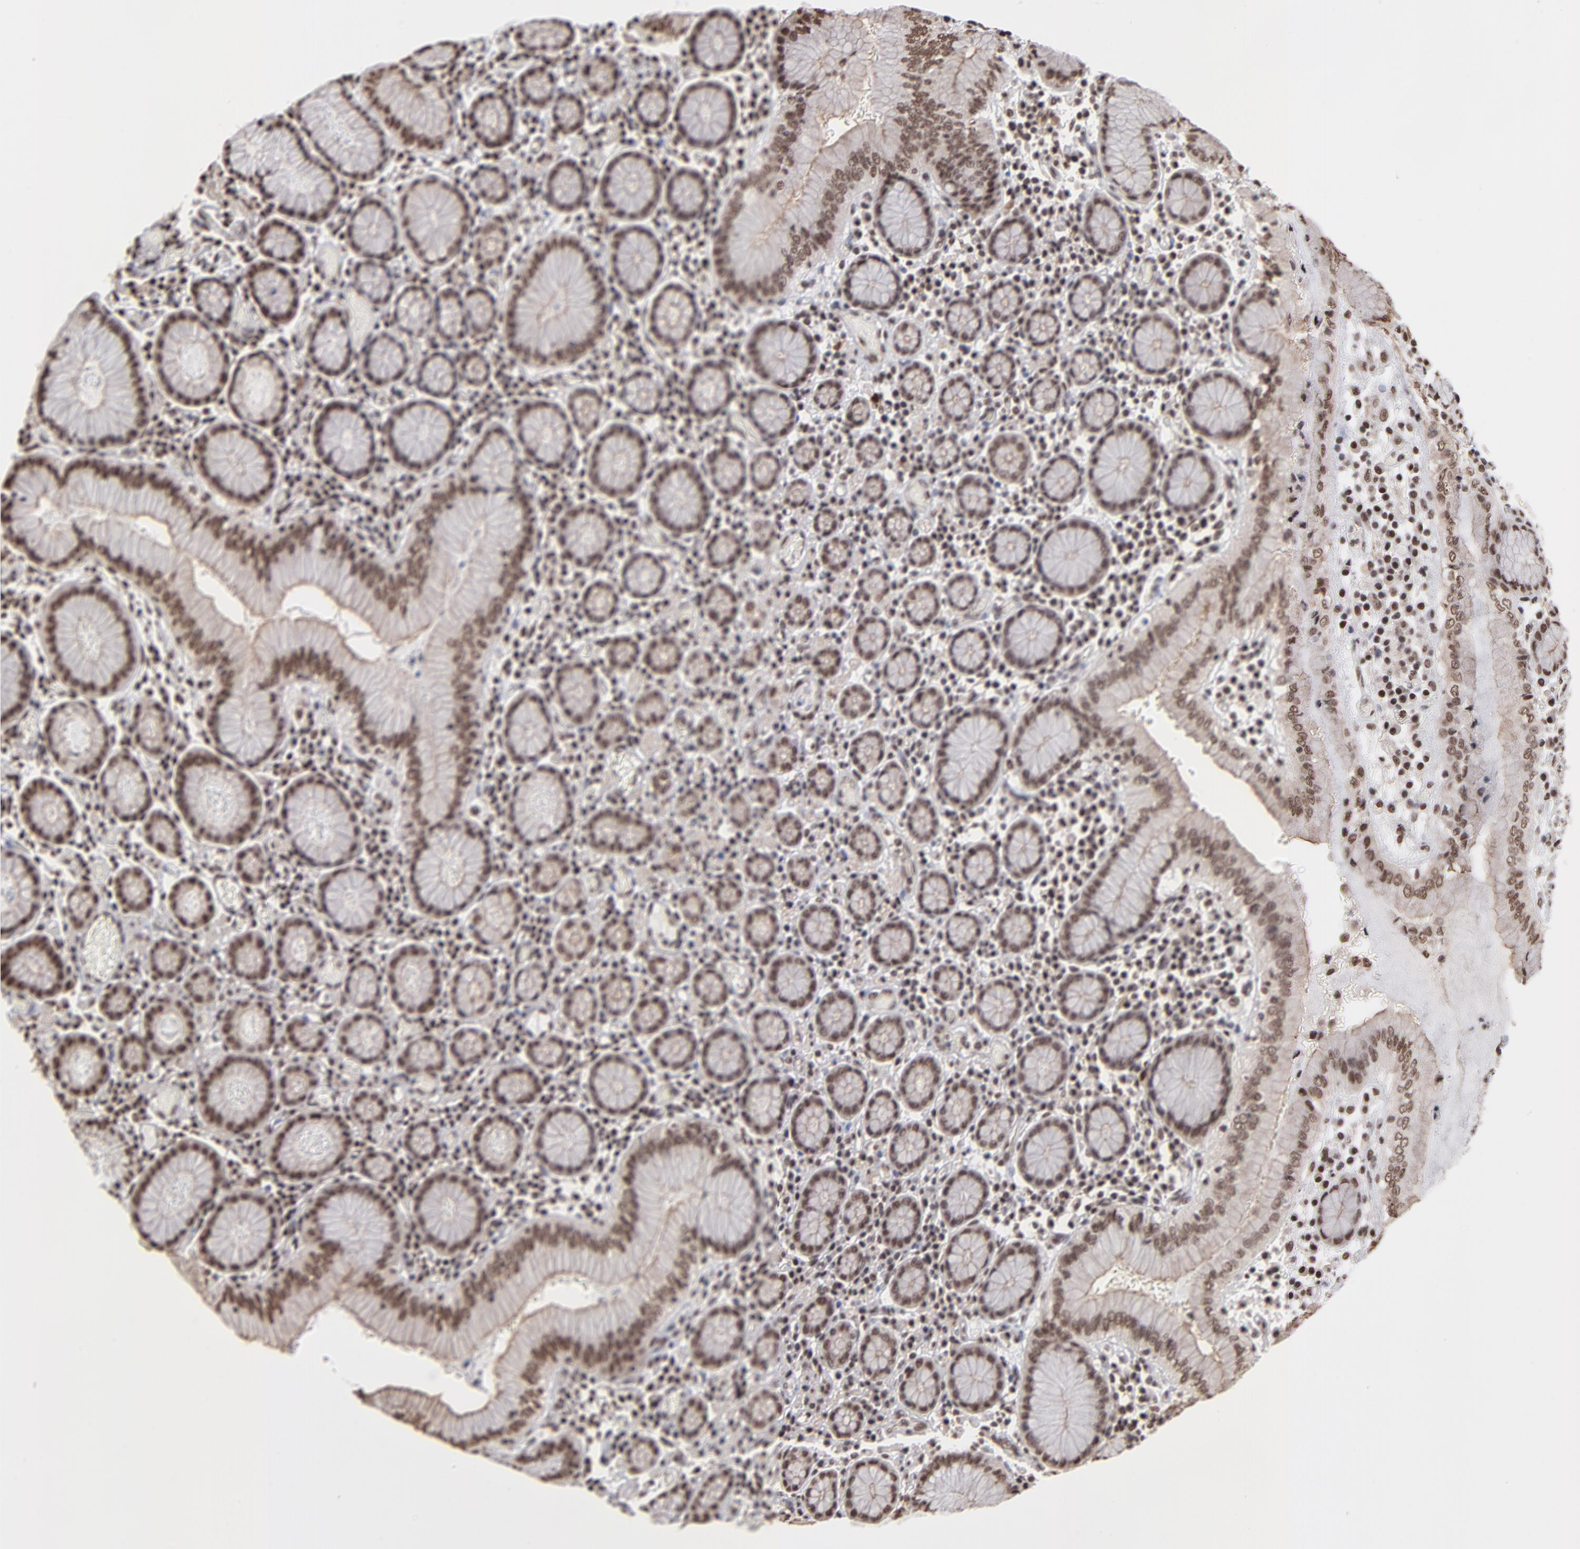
{"staining": {"intensity": "strong", "quantity": ">75%", "location": "nuclear"}, "tissue": "stomach cancer", "cell_type": "Tumor cells", "image_type": "cancer", "snomed": [{"axis": "morphology", "description": "Adenocarcinoma, NOS"}, {"axis": "topography", "description": "Stomach, lower"}], "caption": "Adenocarcinoma (stomach) tissue displays strong nuclear staining in approximately >75% of tumor cells", "gene": "ZNF3", "patient": {"sex": "male", "age": 88}}